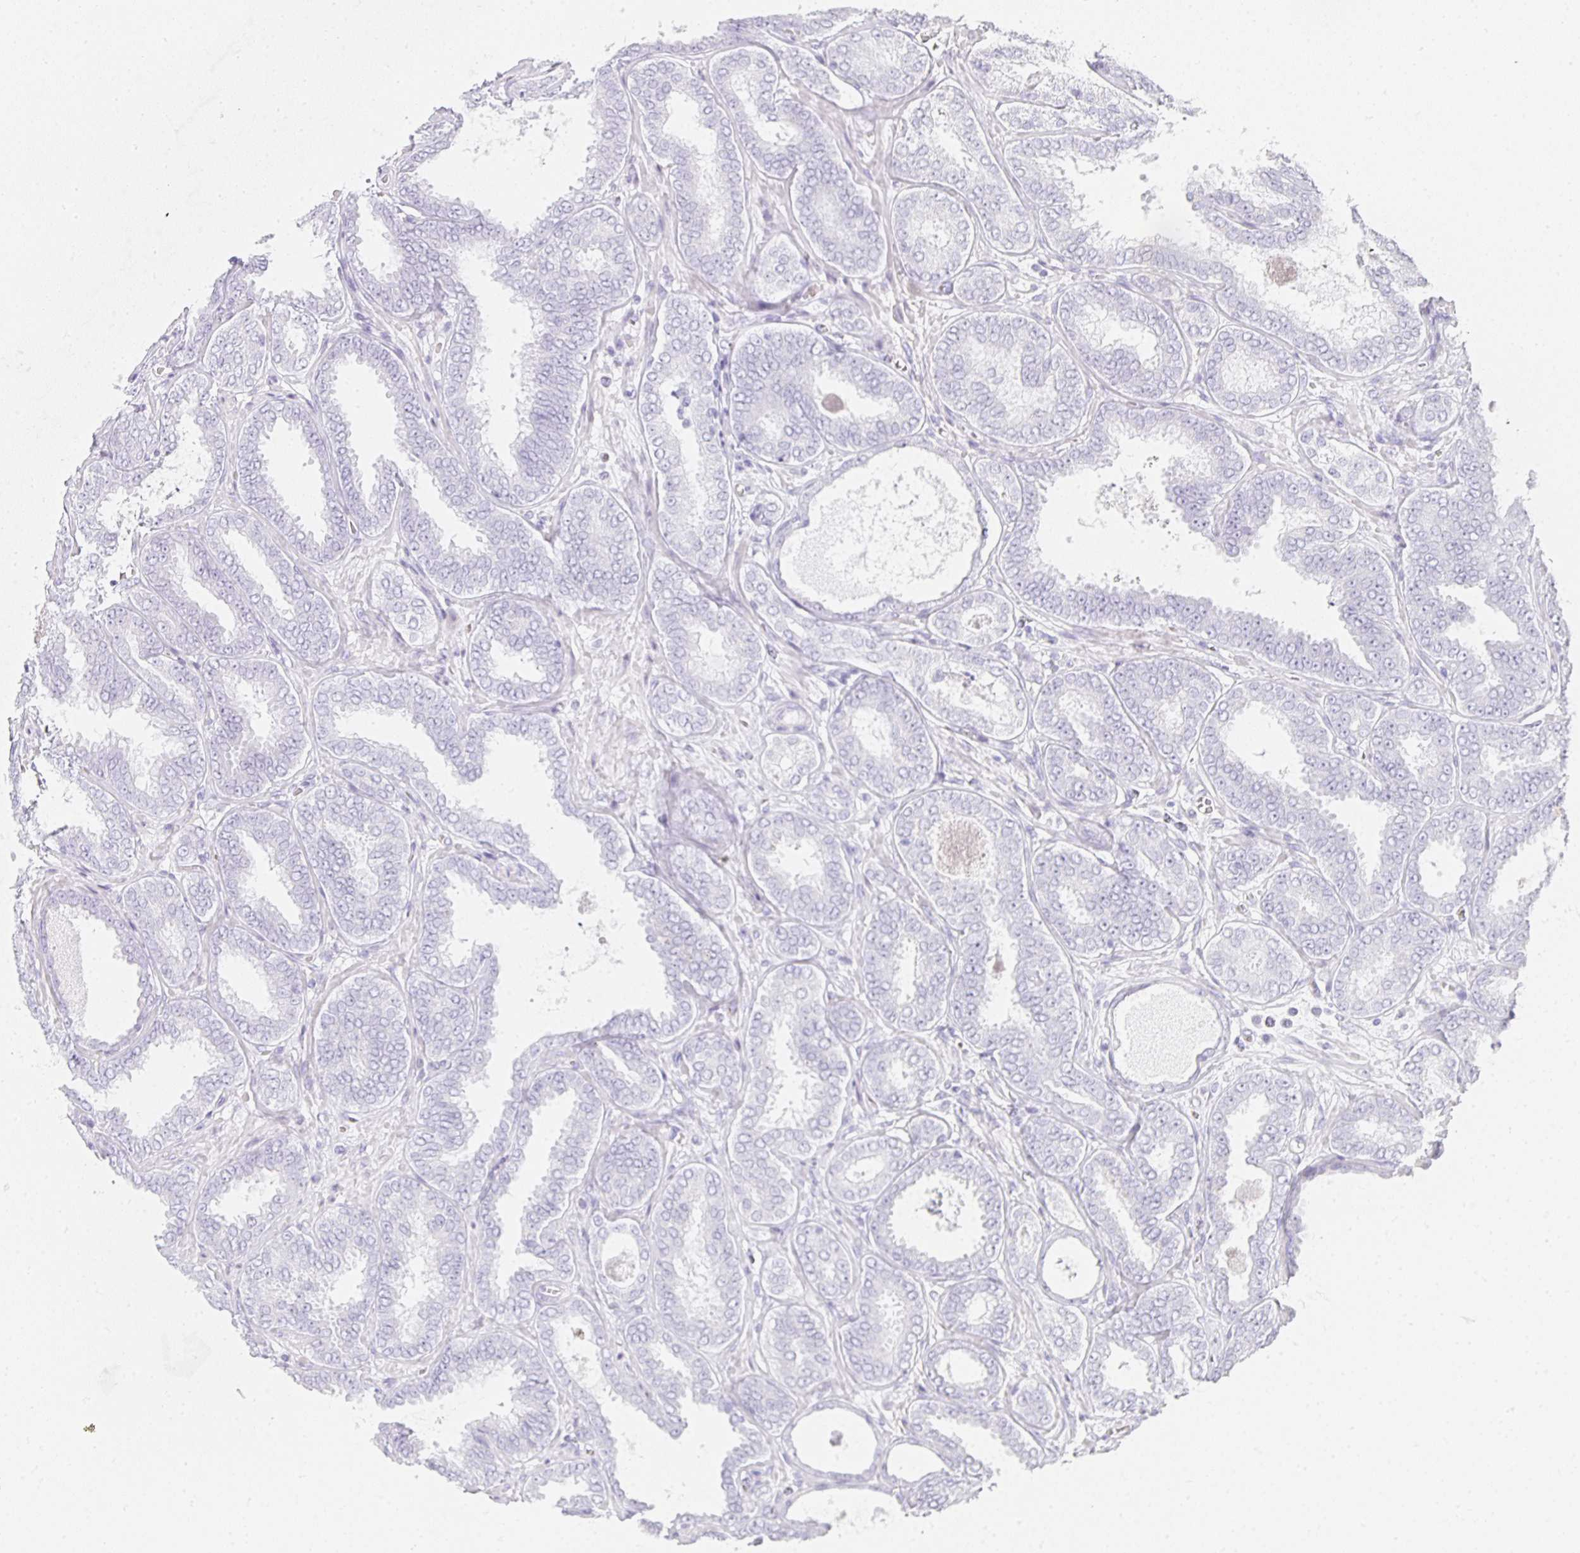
{"staining": {"intensity": "negative", "quantity": "none", "location": "none"}, "tissue": "prostate cancer", "cell_type": "Tumor cells", "image_type": "cancer", "snomed": [{"axis": "morphology", "description": "Adenocarcinoma, High grade"}, {"axis": "topography", "description": "Prostate"}], "caption": "DAB immunohistochemical staining of prostate cancer demonstrates no significant staining in tumor cells.", "gene": "TPSD1", "patient": {"sex": "male", "age": 72}}